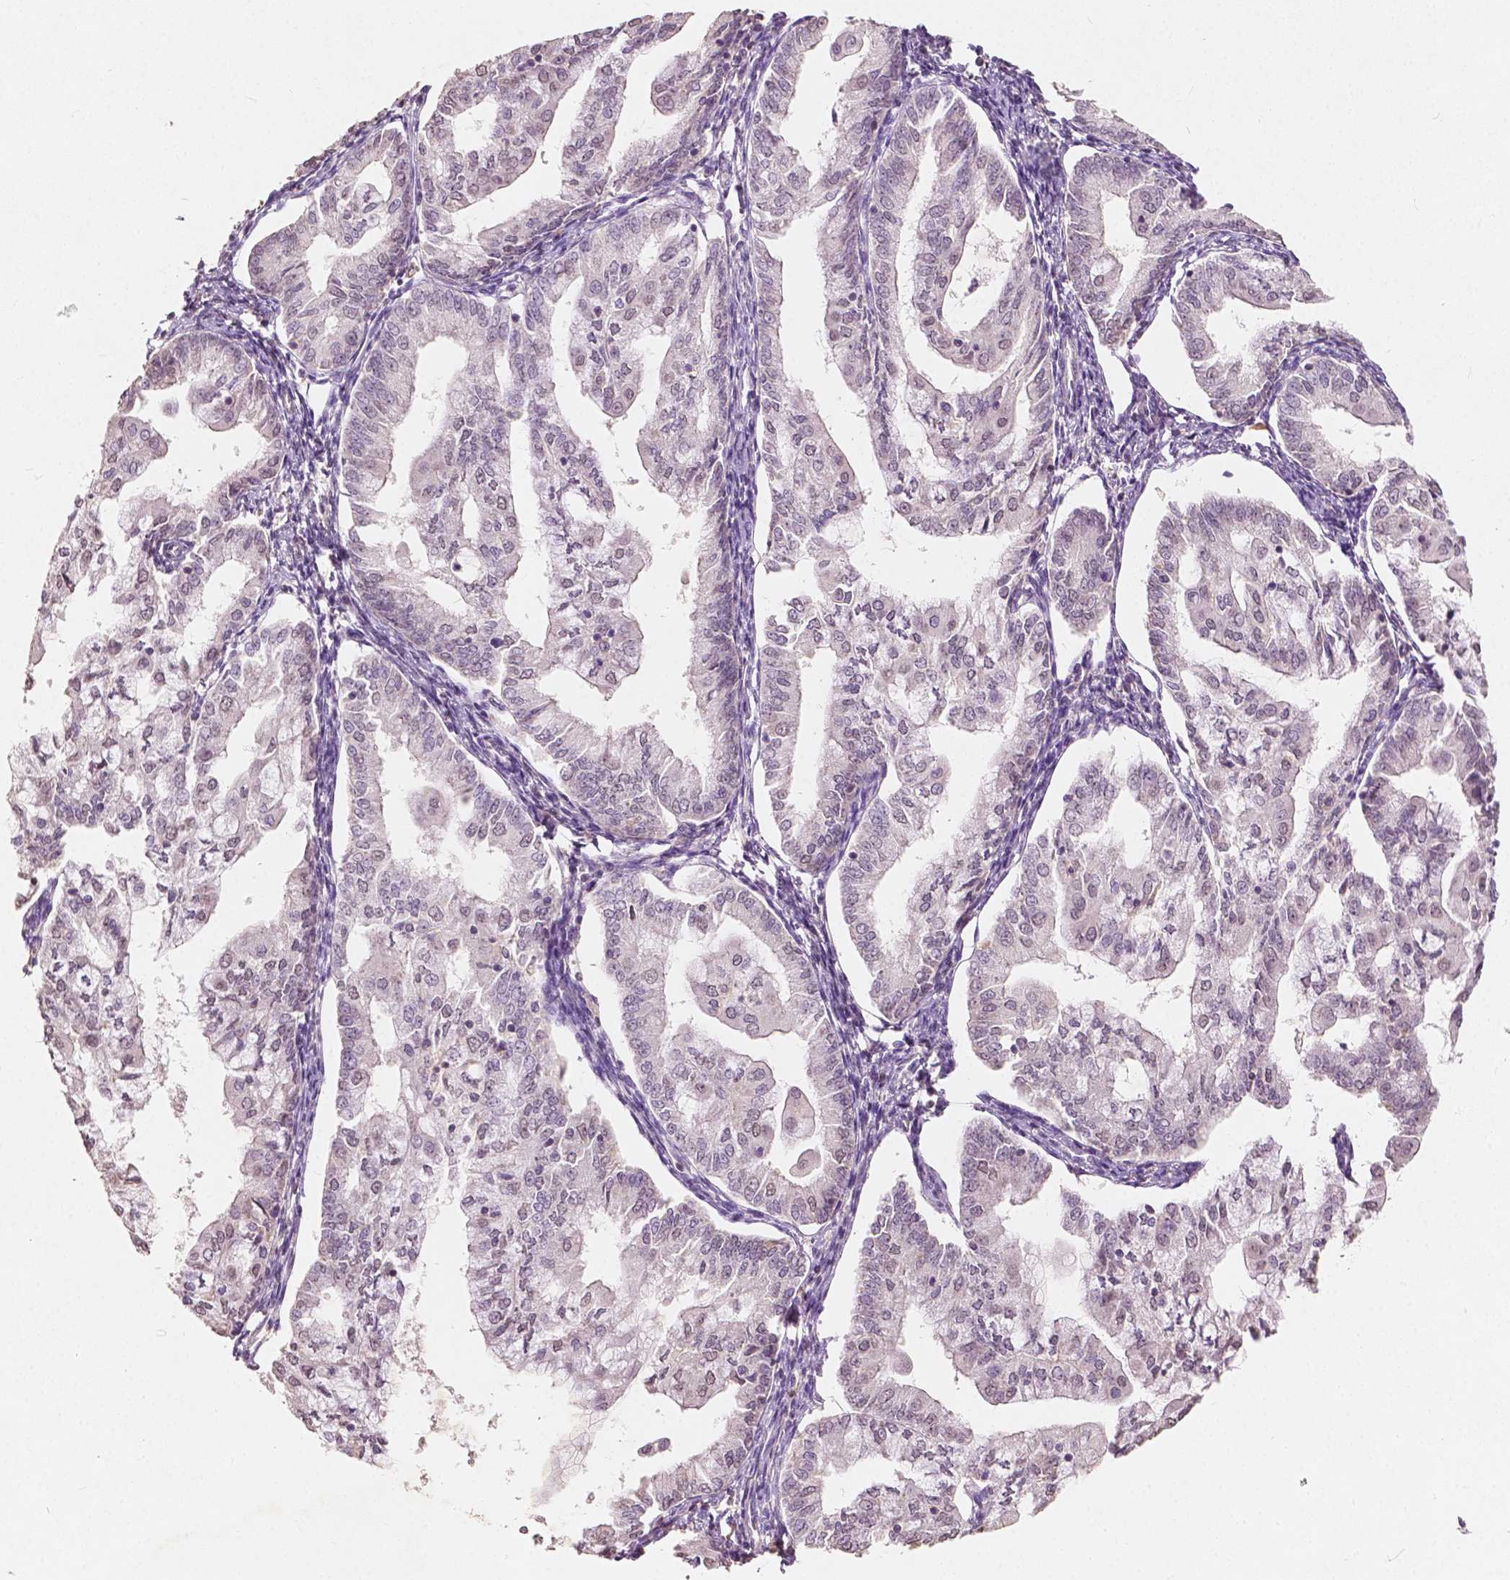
{"staining": {"intensity": "negative", "quantity": "none", "location": "none"}, "tissue": "endometrial cancer", "cell_type": "Tumor cells", "image_type": "cancer", "snomed": [{"axis": "morphology", "description": "Adenocarcinoma, NOS"}, {"axis": "topography", "description": "Endometrium"}], "caption": "A histopathology image of human endometrial adenocarcinoma is negative for staining in tumor cells. The staining is performed using DAB brown chromogen with nuclei counter-stained in using hematoxylin.", "gene": "SOX15", "patient": {"sex": "female", "age": 55}}